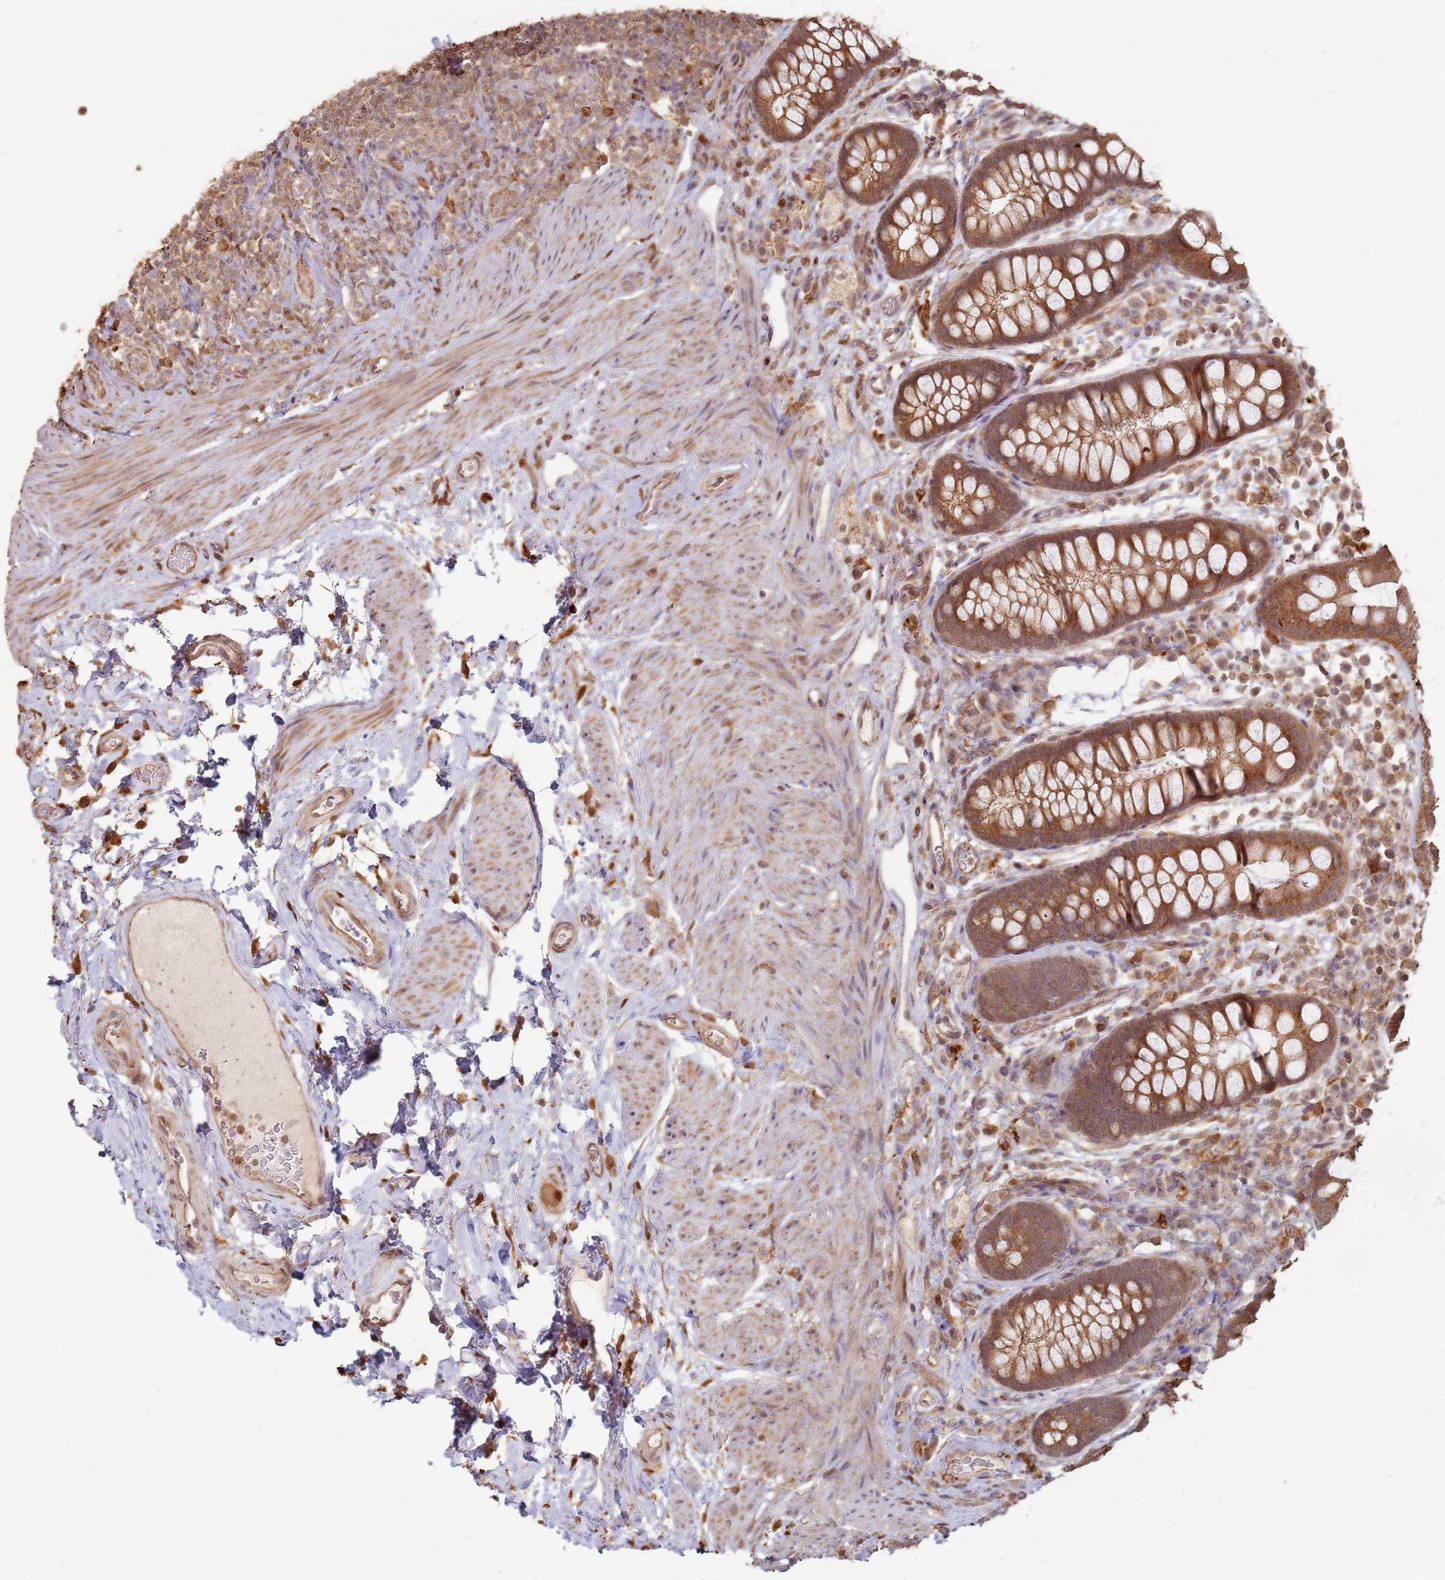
{"staining": {"intensity": "moderate", "quantity": ">75%", "location": "cytoplasmic/membranous"}, "tissue": "rectum", "cell_type": "Glandular cells", "image_type": "normal", "snomed": [{"axis": "morphology", "description": "Normal tissue, NOS"}, {"axis": "topography", "description": "Rectum"}, {"axis": "topography", "description": "Peripheral nerve tissue"}], "caption": "Moderate cytoplasmic/membranous protein positivity is present in approximately >75% of glandular cells in rectum.", "gene": "MPEG1", "patient": {"sex": "female", "age": 69}}